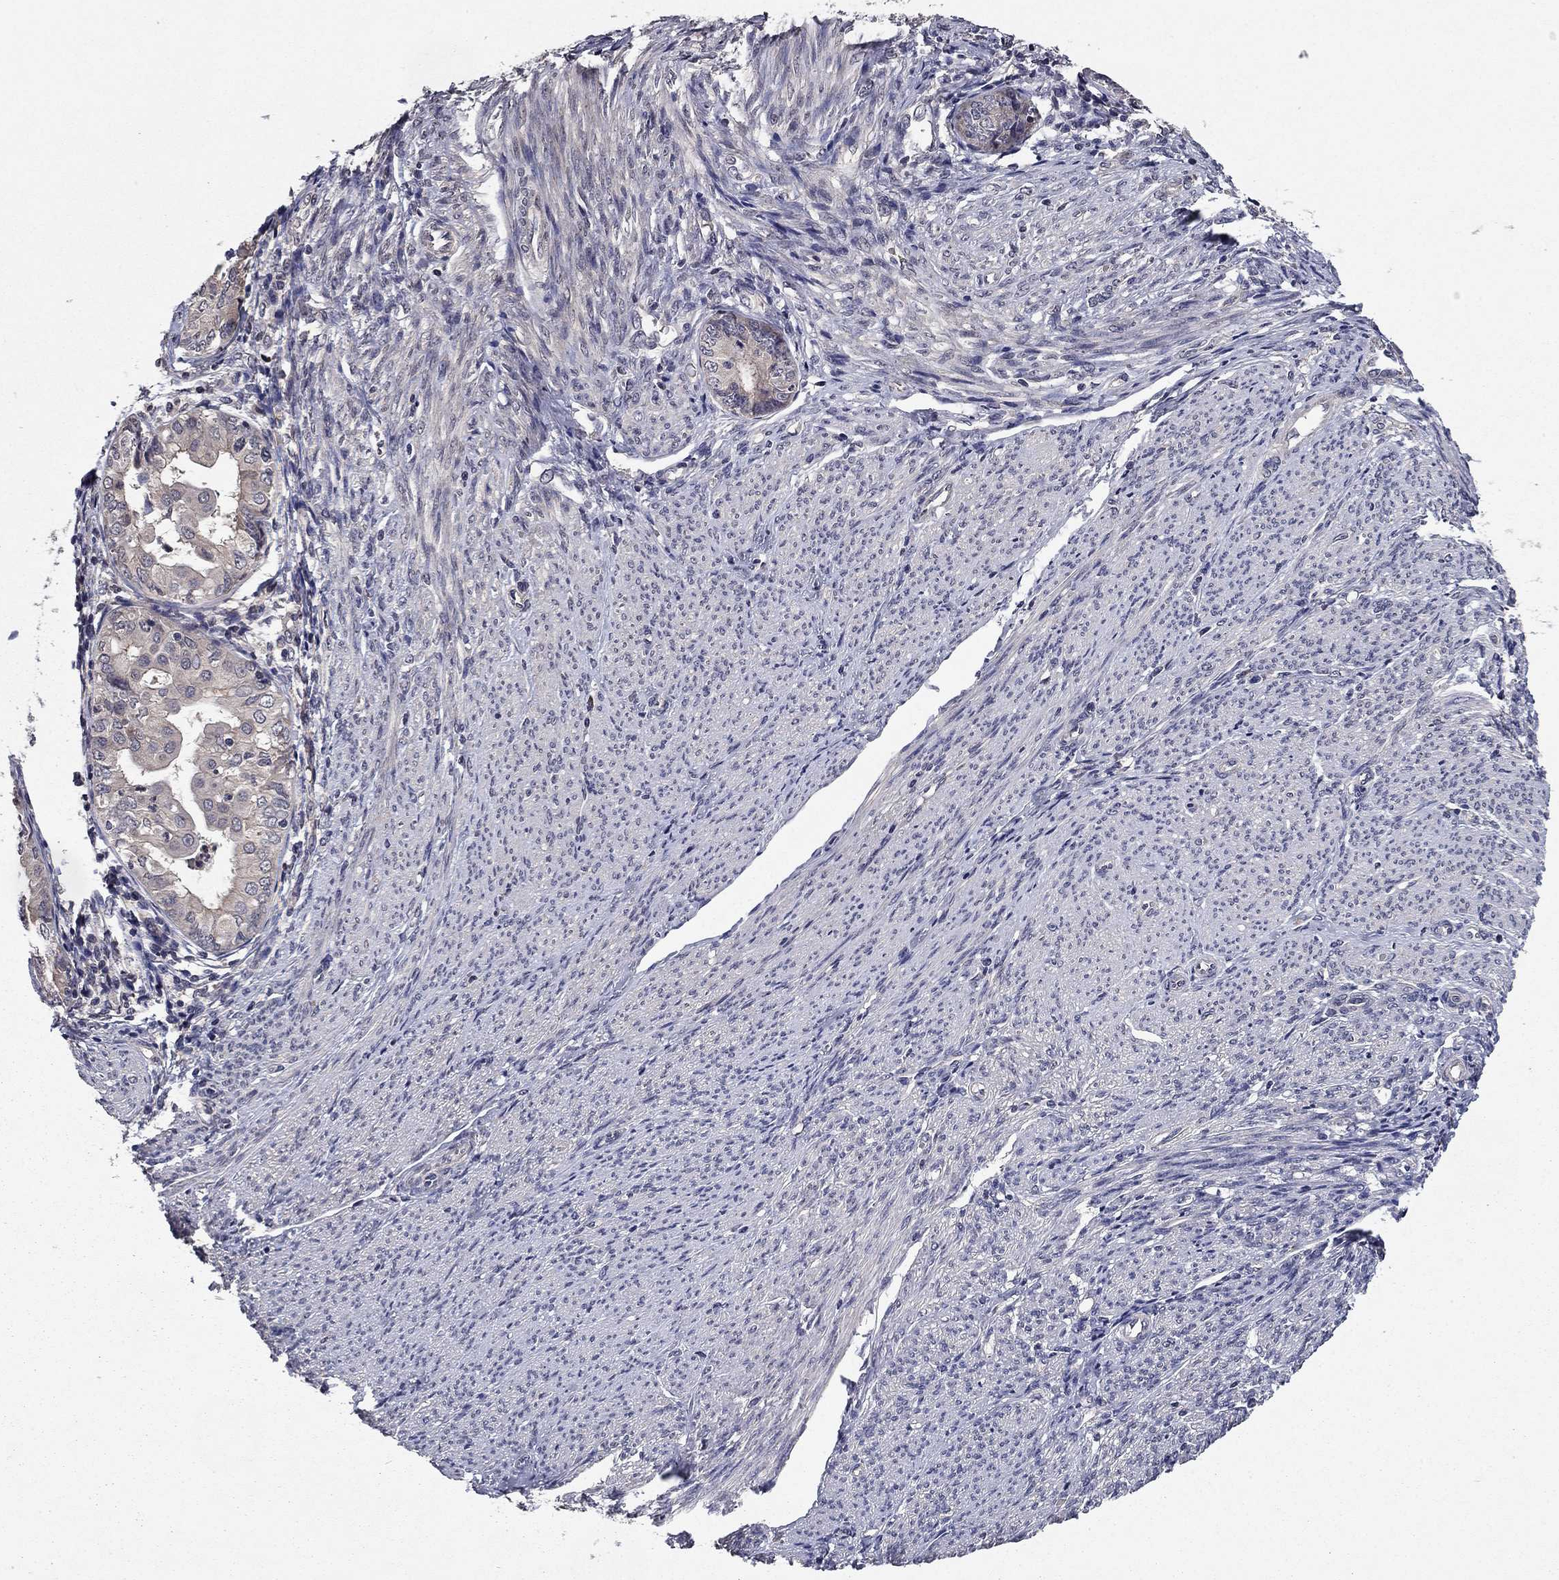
{"staining": {"intensity": "negative", "quantity": "none", "location": "none"}, "tissue": "endometrial cancer", "cell_type": "Tumor cells", "image_type": "cancer", "snomed": [{"axis": "morphology", "description": "Adenocarcinoma, NOS"}, {"axis": "topography", "description": "Endometrium"}], "caption": "DAB (3,3'-diaminobenzidine) immunohistochemical staining of endometrial cancer (adenocarcinoma) displays no significant expression in tumor cells. (DAB immunohistochemistry (IHC) with hematoxylin counter stain).", "gene": "PROS1", "patient": {"sex": "female", "age": 68}}